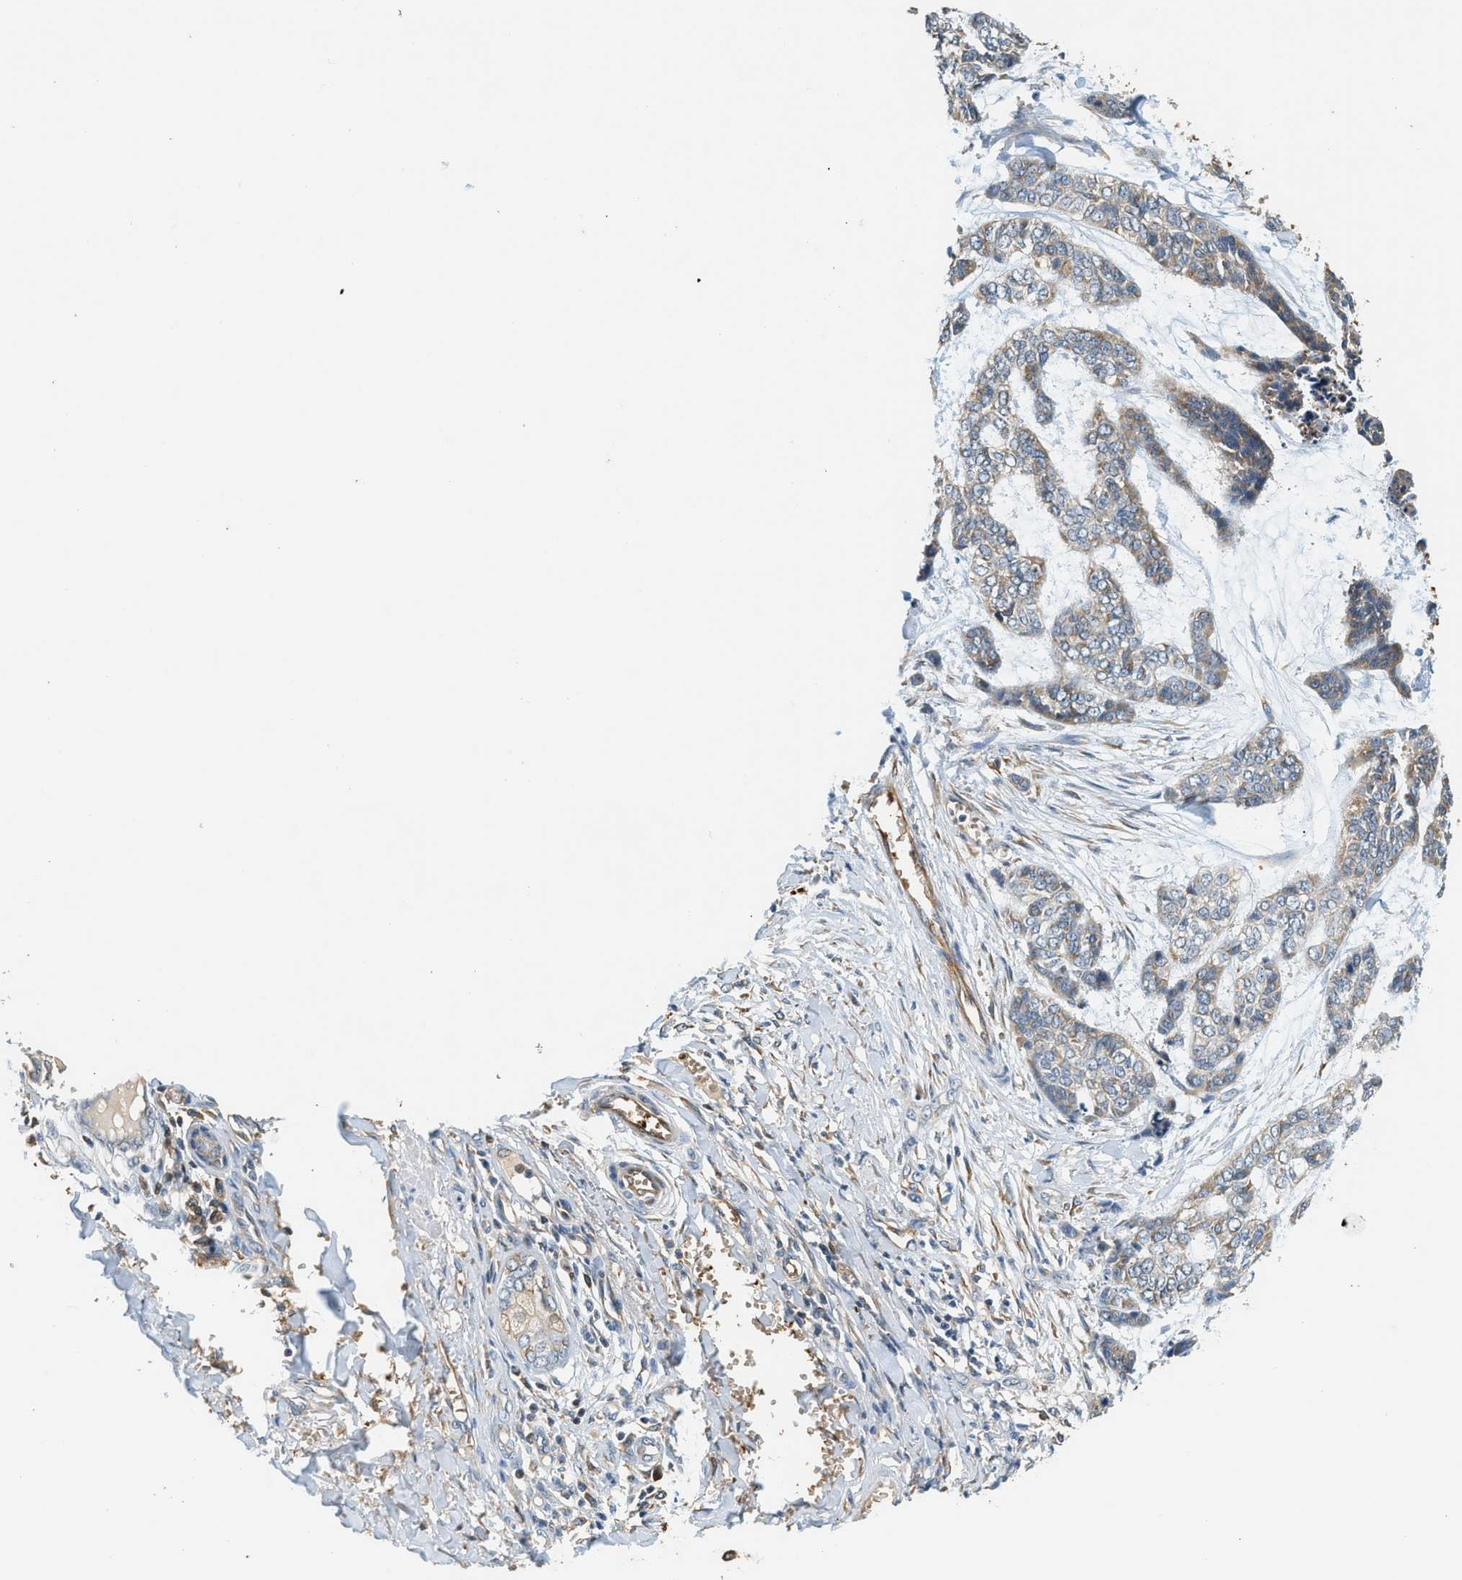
{"staining": {"intensity": "weak", "quantity": "25%-75%", "location": "cytoplasmic/membranous"}, "tissue": "skin cancer", "cell_type": "Tumor cells", "image_type": "cancer", "snomed": [{"axis": "morphology", "description": "Basal cell carcinoma"}, {"axis": "topography", "description": "Skin"}], "caption": "DAB (3,3'-diaminobenzidine) immunohistochemical staining of human skin basal cell carcinoma reveals weak cytoplasmic/membranous protein expression in about 25%-75% of tumor cells. (Stains: DAB (3,3'-diaminobenzidine) in brown, nuclei in blue, Microscopy: brightfield microscopy at high magnification).", "gene": "CYTH2", "patient": {"sex": "female", "age": 64}}